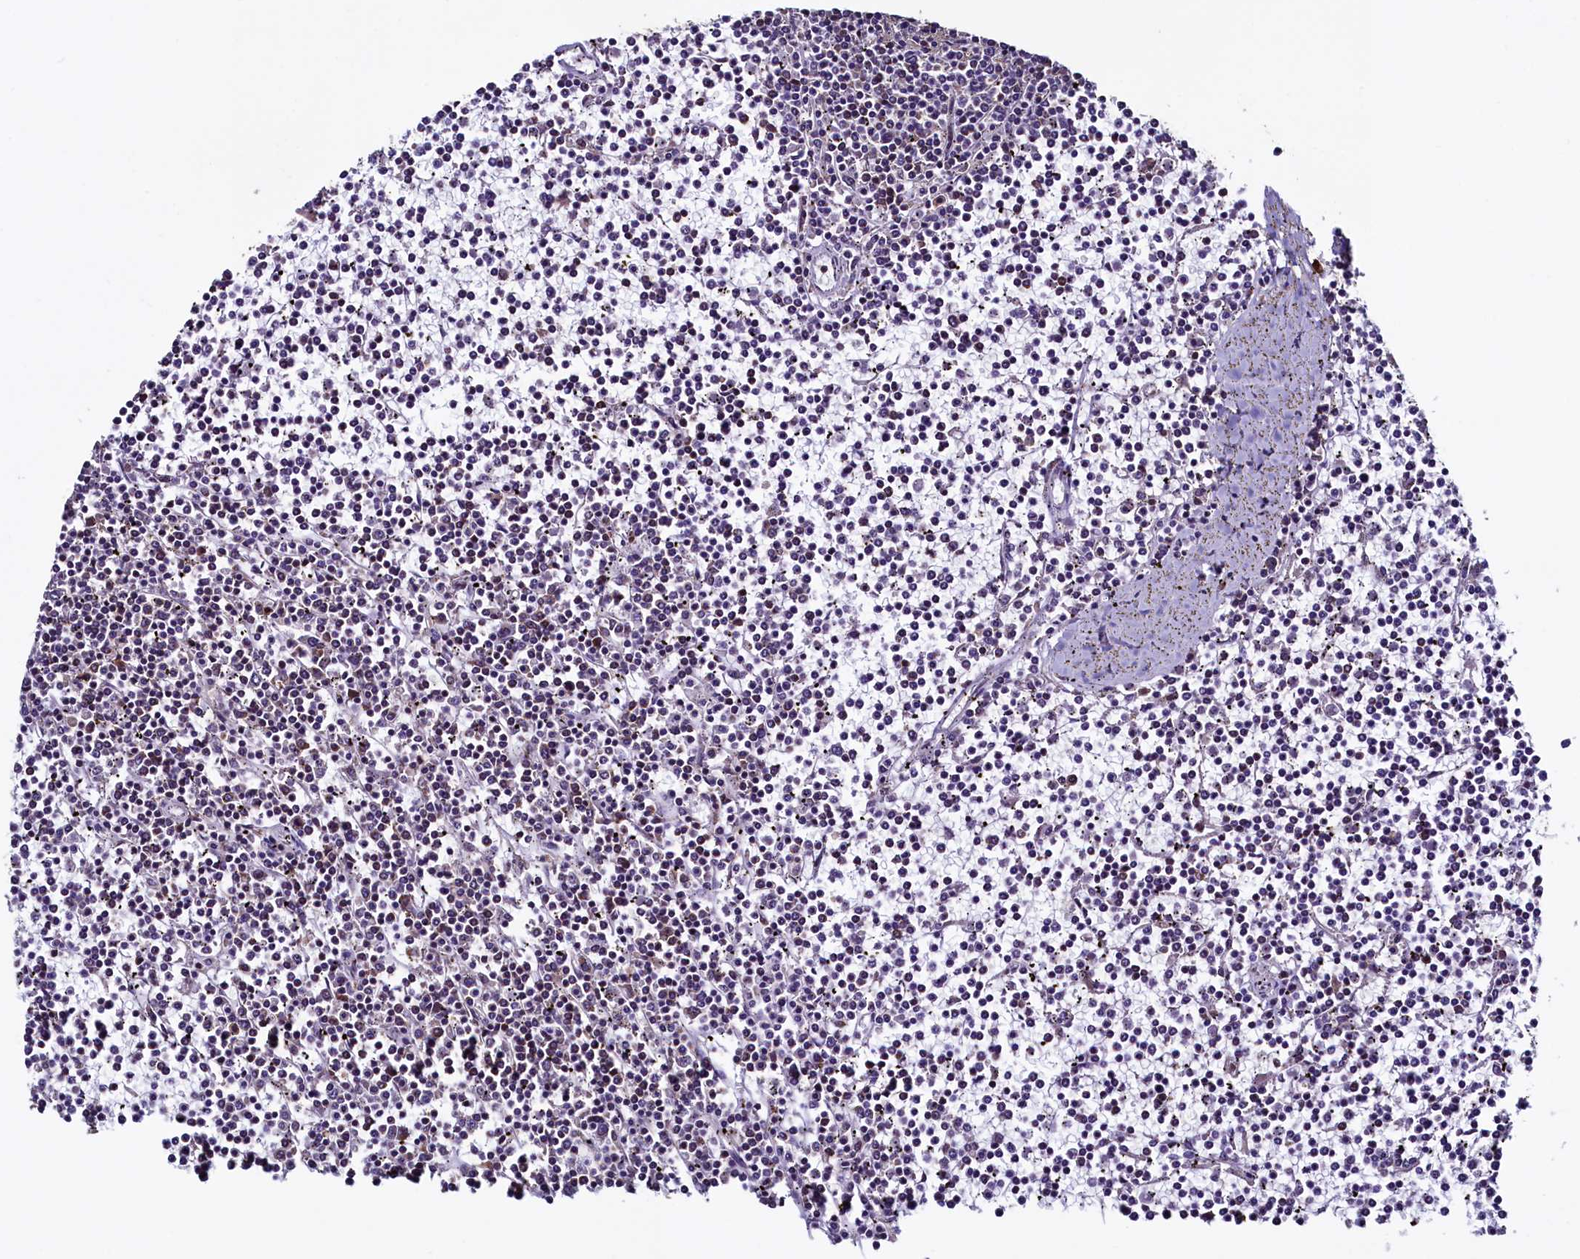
{"staining": {"intensity": "negative", "quantity": "none", "location": "none"}, "tissue": "lymphoma", "cell_type": "Tumor cells", "image_type": "cancer", "snomed": [{"axis": "morphology", "description": "Malignant lymphoma, non-Hodgkin's type, Low grade"}, {"axis": "topography", "description": "Spleen"}], "caption": "Protein analysis of lymphoma shows no significant expression in tumor cells. (Brightfield microscopy of DAB immunohistochemistry (IHC) at high magnification).", "gene": "RBFA", "patient": {"sex": "female", "age": 19}}